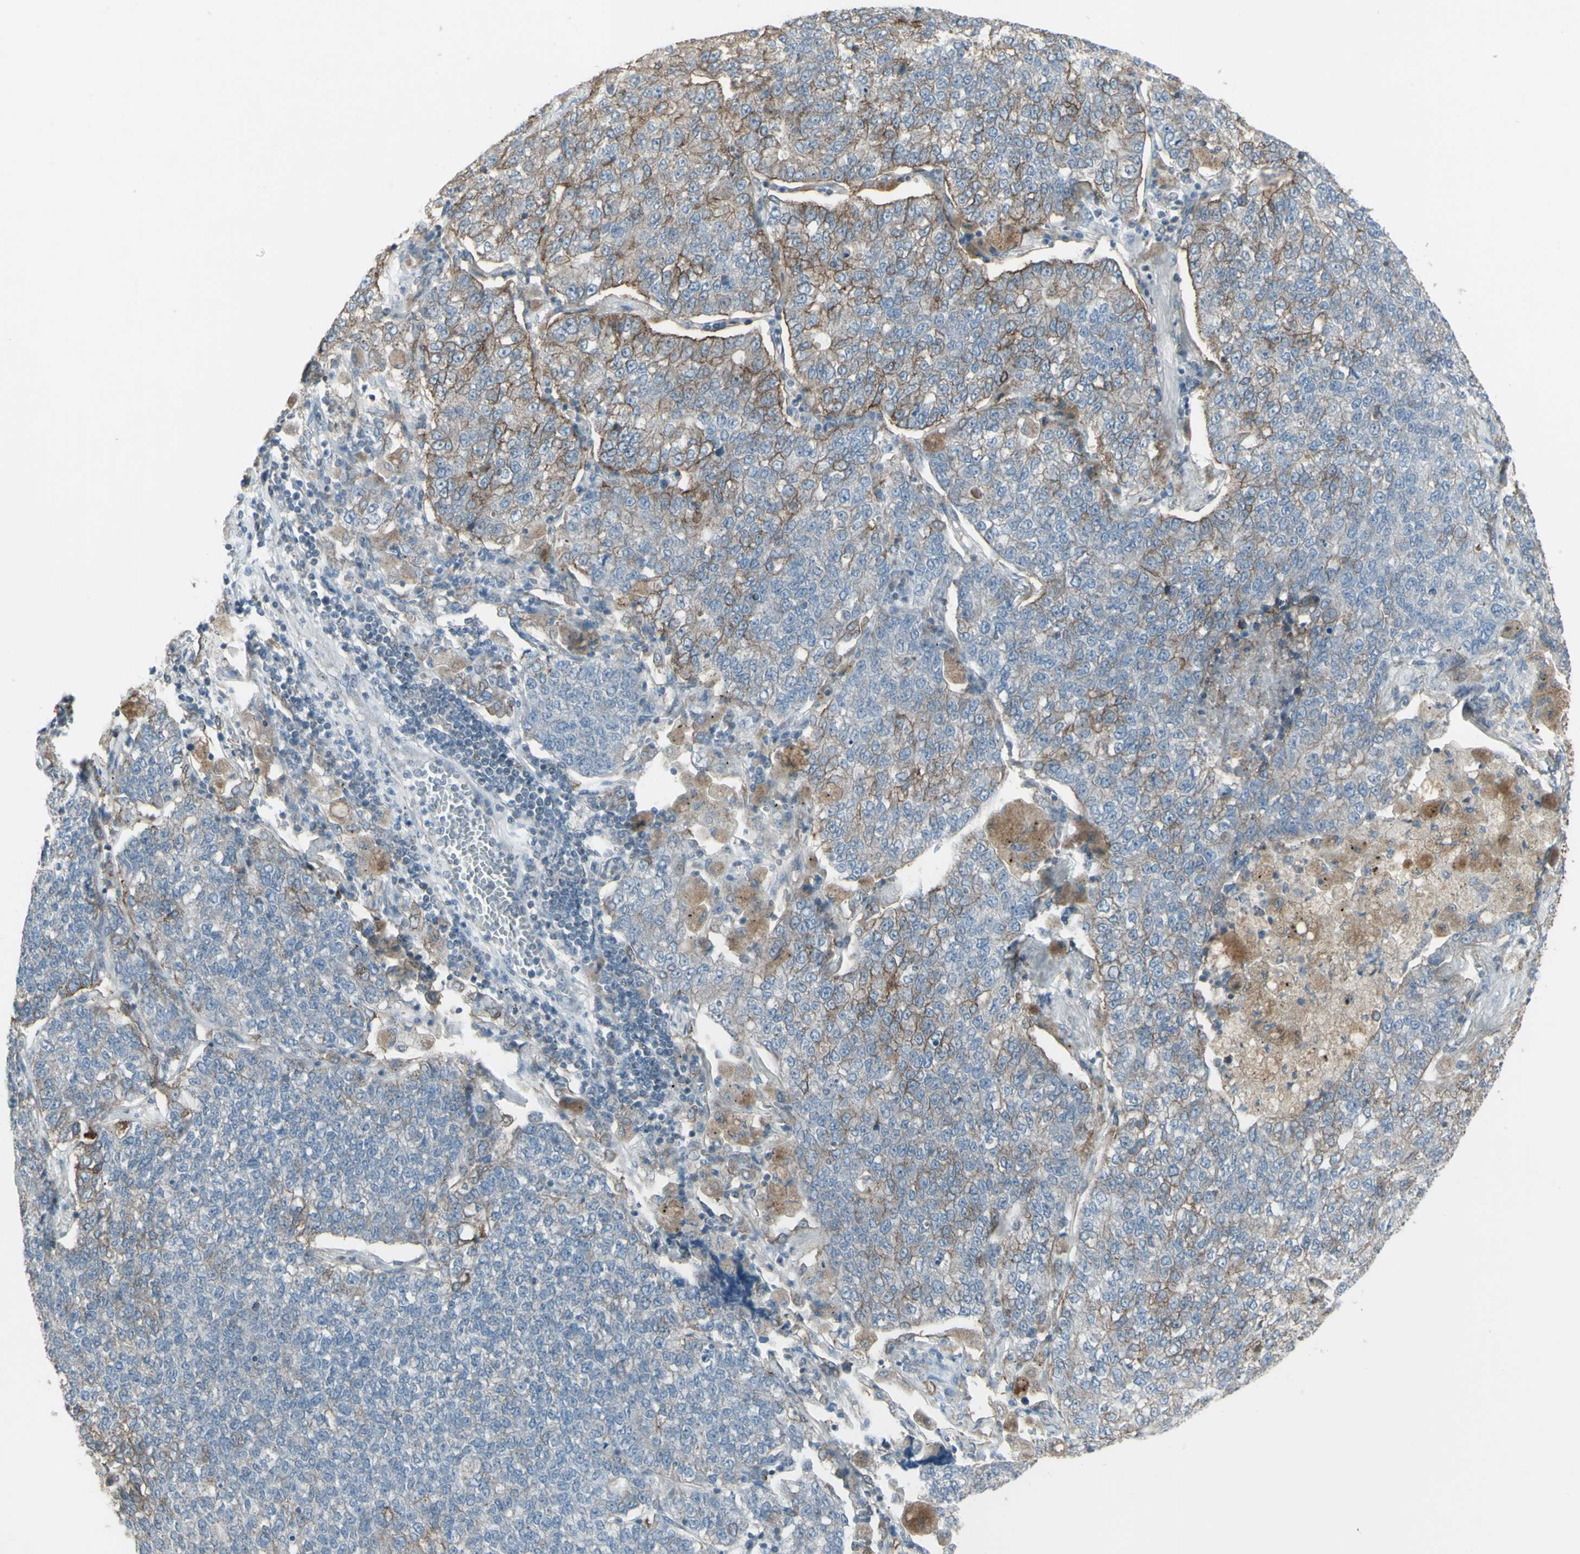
{"staining": {"intensity": "weak", "quantity": "25%-75%", "location": "cytoplasmic/membranous"}, "tissue": "lung cancer", "cell_type": "Tumor cells", "image_type": "cancer", "snomed": [{"axis": "morphology", "description": "Adenocarcinoma, NOS"}, {"axis": "topography", "description": "Lung"}], "caption": "The immunohistochemical stain labels weak cytoplasmic/membranous staining in tumor cells of lung adenocarcinoma tissue.", "gene": "FXYD3", "patient": {"sex": "male", "age": 49}}